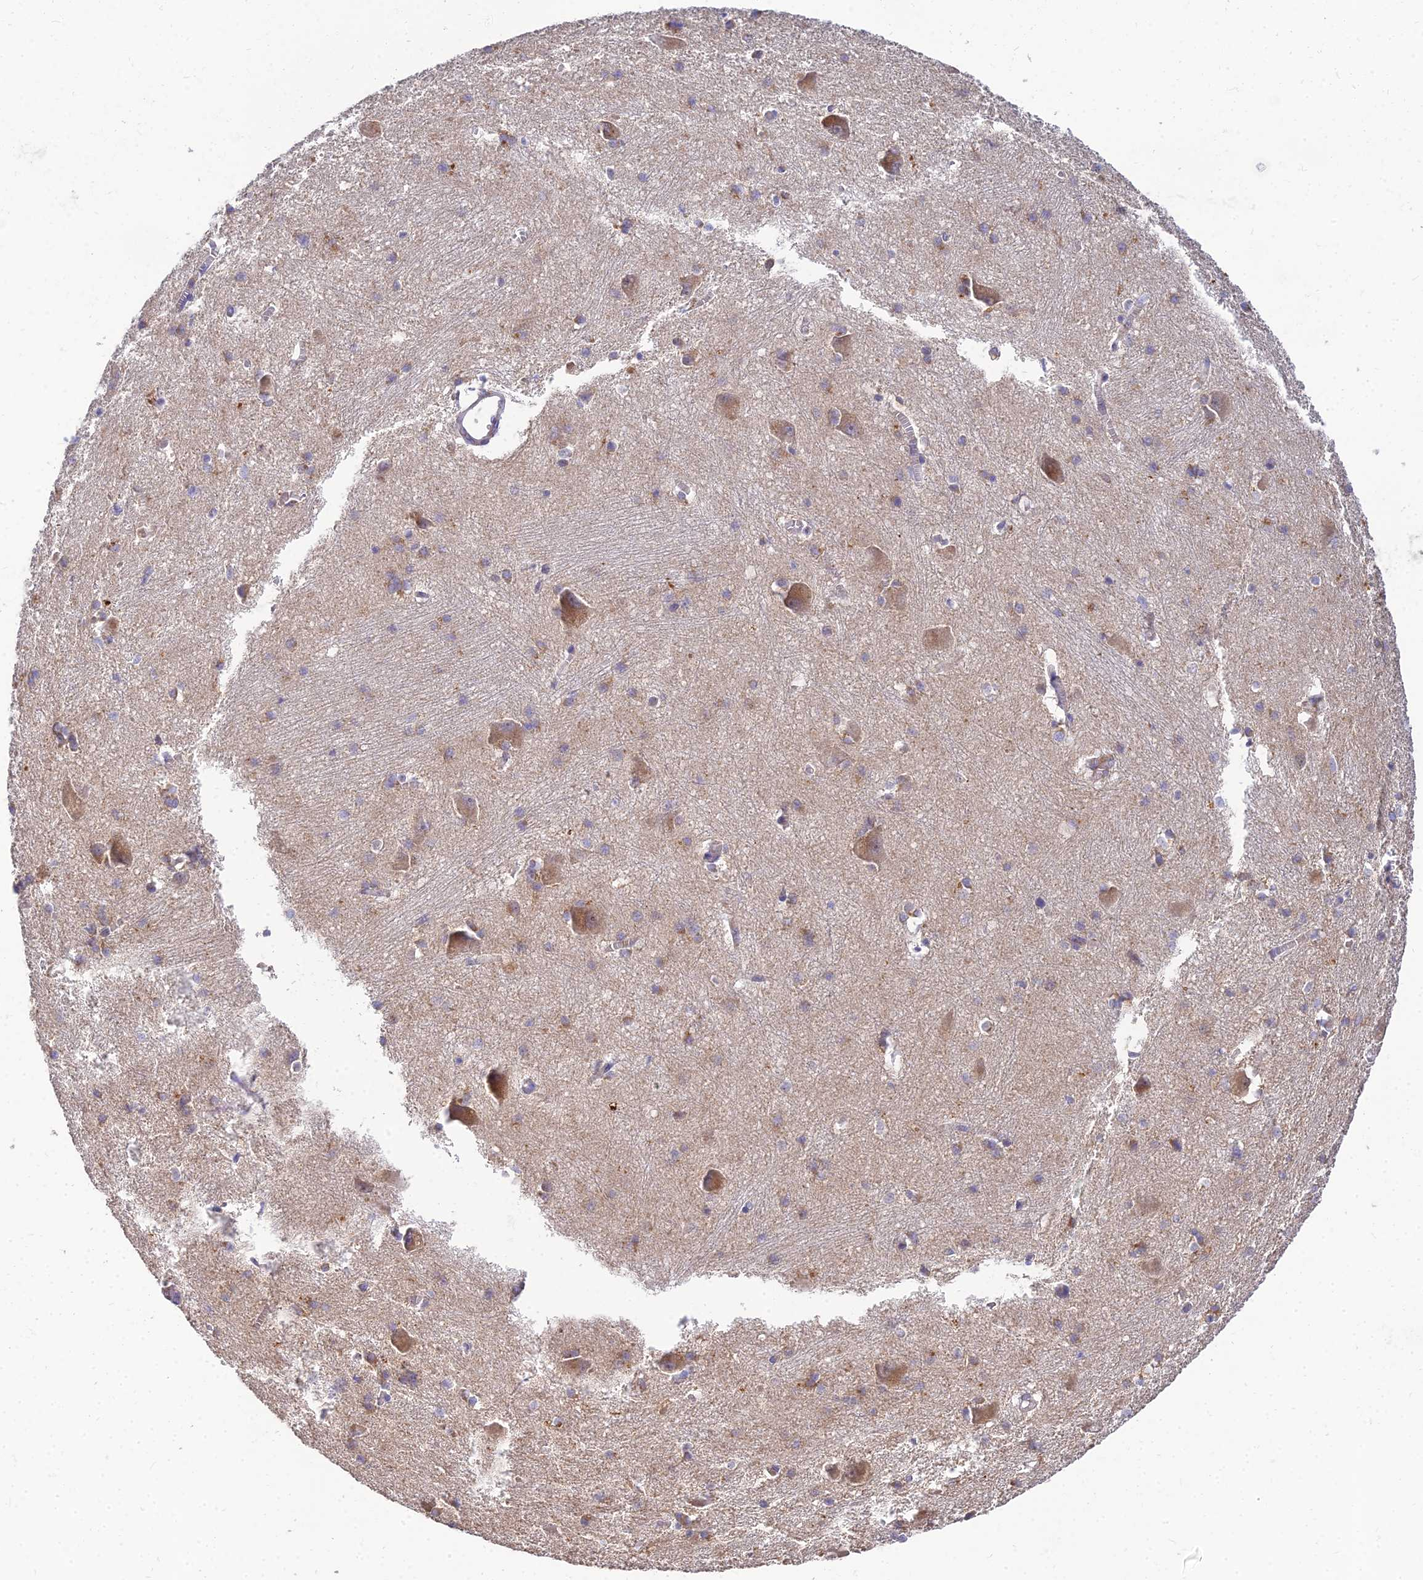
{"staining": {"intensity": "moderate", "quantity": "<25%", "location": "cytoplasmic/membranous"}, "tissue": "caudate", "cell_type": "Glial cells", "image_type": "normal", "snomed": [{"axis": "morphology", "description": "Normal tissue, NOS"}, {"axis": "topography", "description": "Lateral ventricle wall"}], "caption": "Immunohistochemistry (IHC) of unremarkable caudate shows low levels of moderate cytoplasmic/membranous positivity in approximately <25% of glial cells. Using DAB (brown) and hematoxylin (blue) stains, captured at high magnification using brightfield microscopy.", "gene": "ARL8A", "patient": {"sex": "male", "age": 37}}